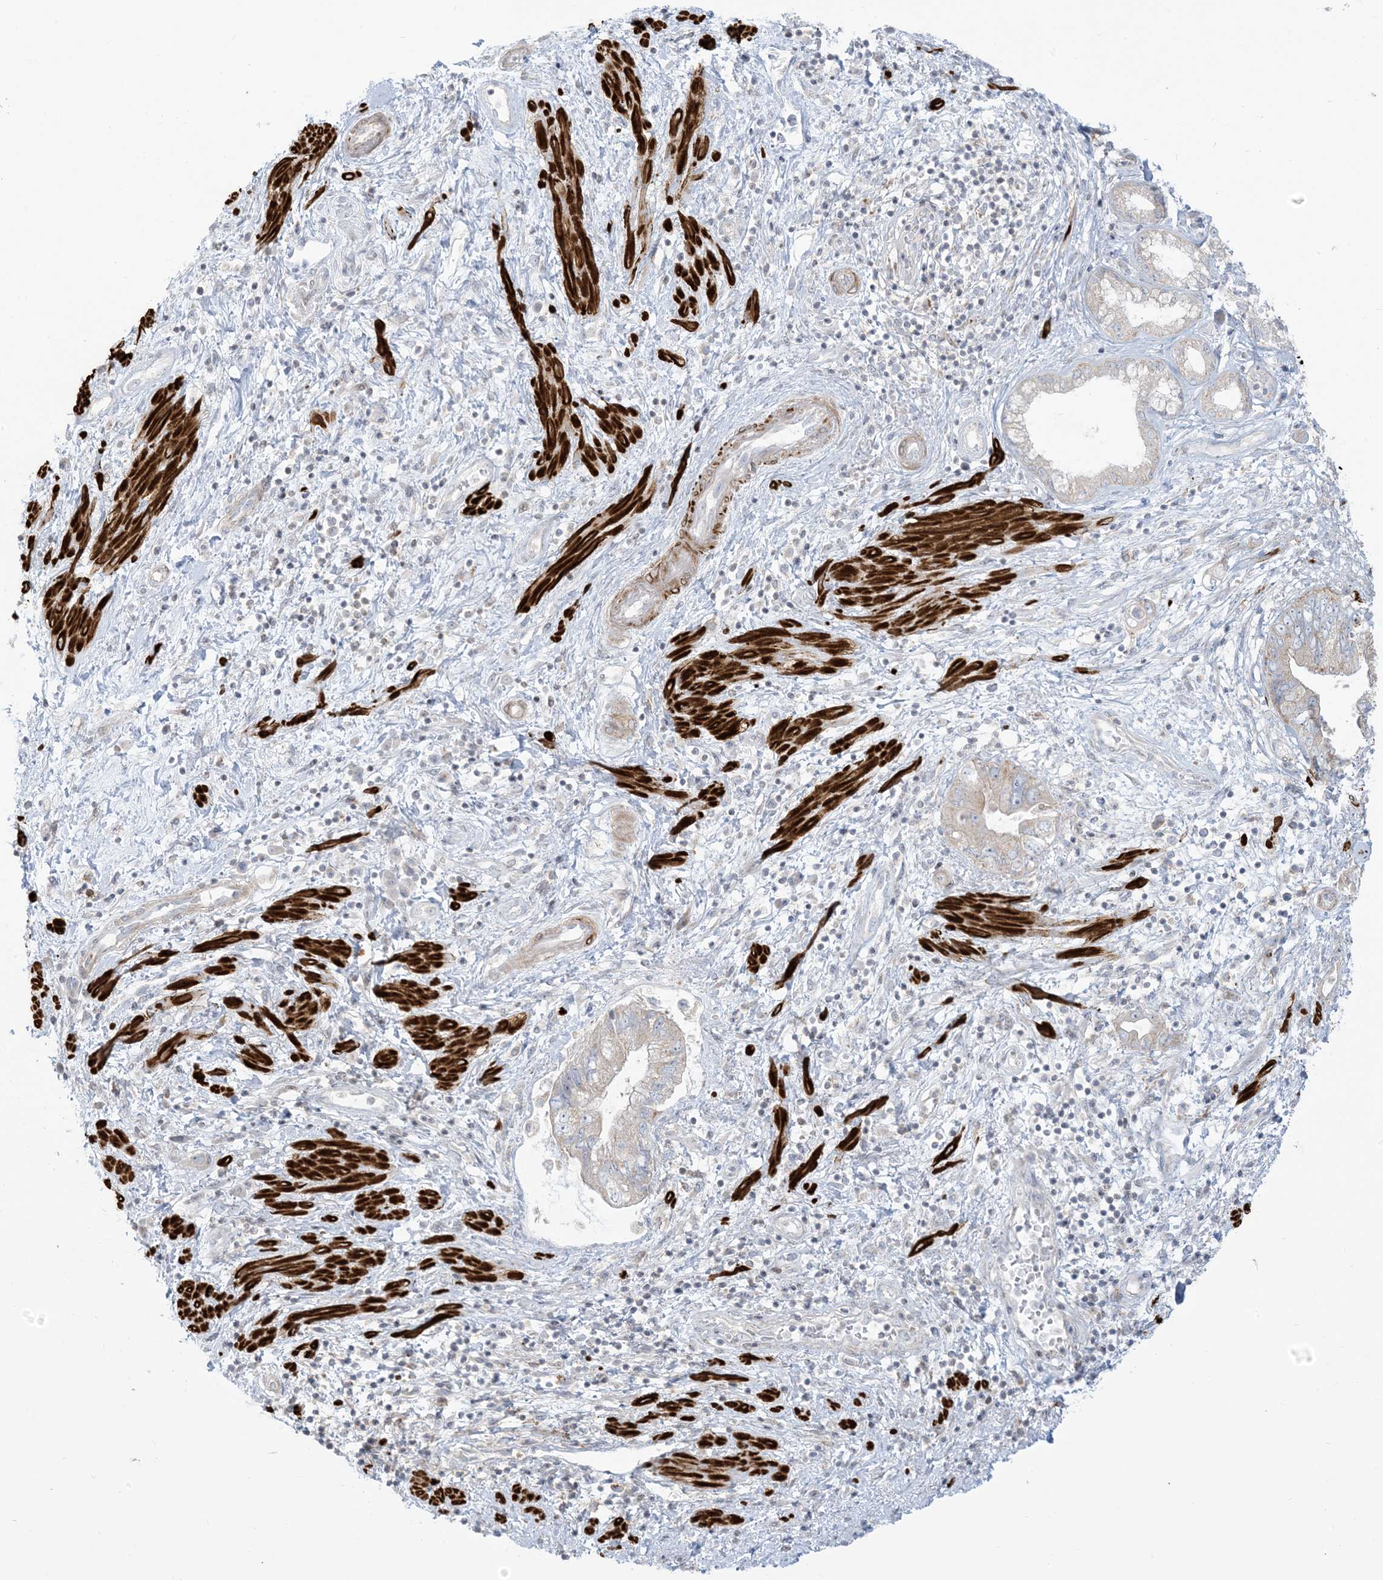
{"staining": {"intensity": "negative", "quantity": "none", "location": "none"}, "tissue": "pancreatic cancer", "cell_type": "Tumor cells", "image_type": "cancer", "snomed": [{"axis": "morphology", "description": "Adenocarcinoma, NOS"}, {"axis": "topography", "description": "Pancreas"}], "caption": "Tumor cells are negative for brown protein staining in adenocarcinoma (pancreatic). (Brightfield microscopy of DAB IHC at high magnification).", "gene": "AFTPH", "patient": {"sex": "female", "age": 73}}